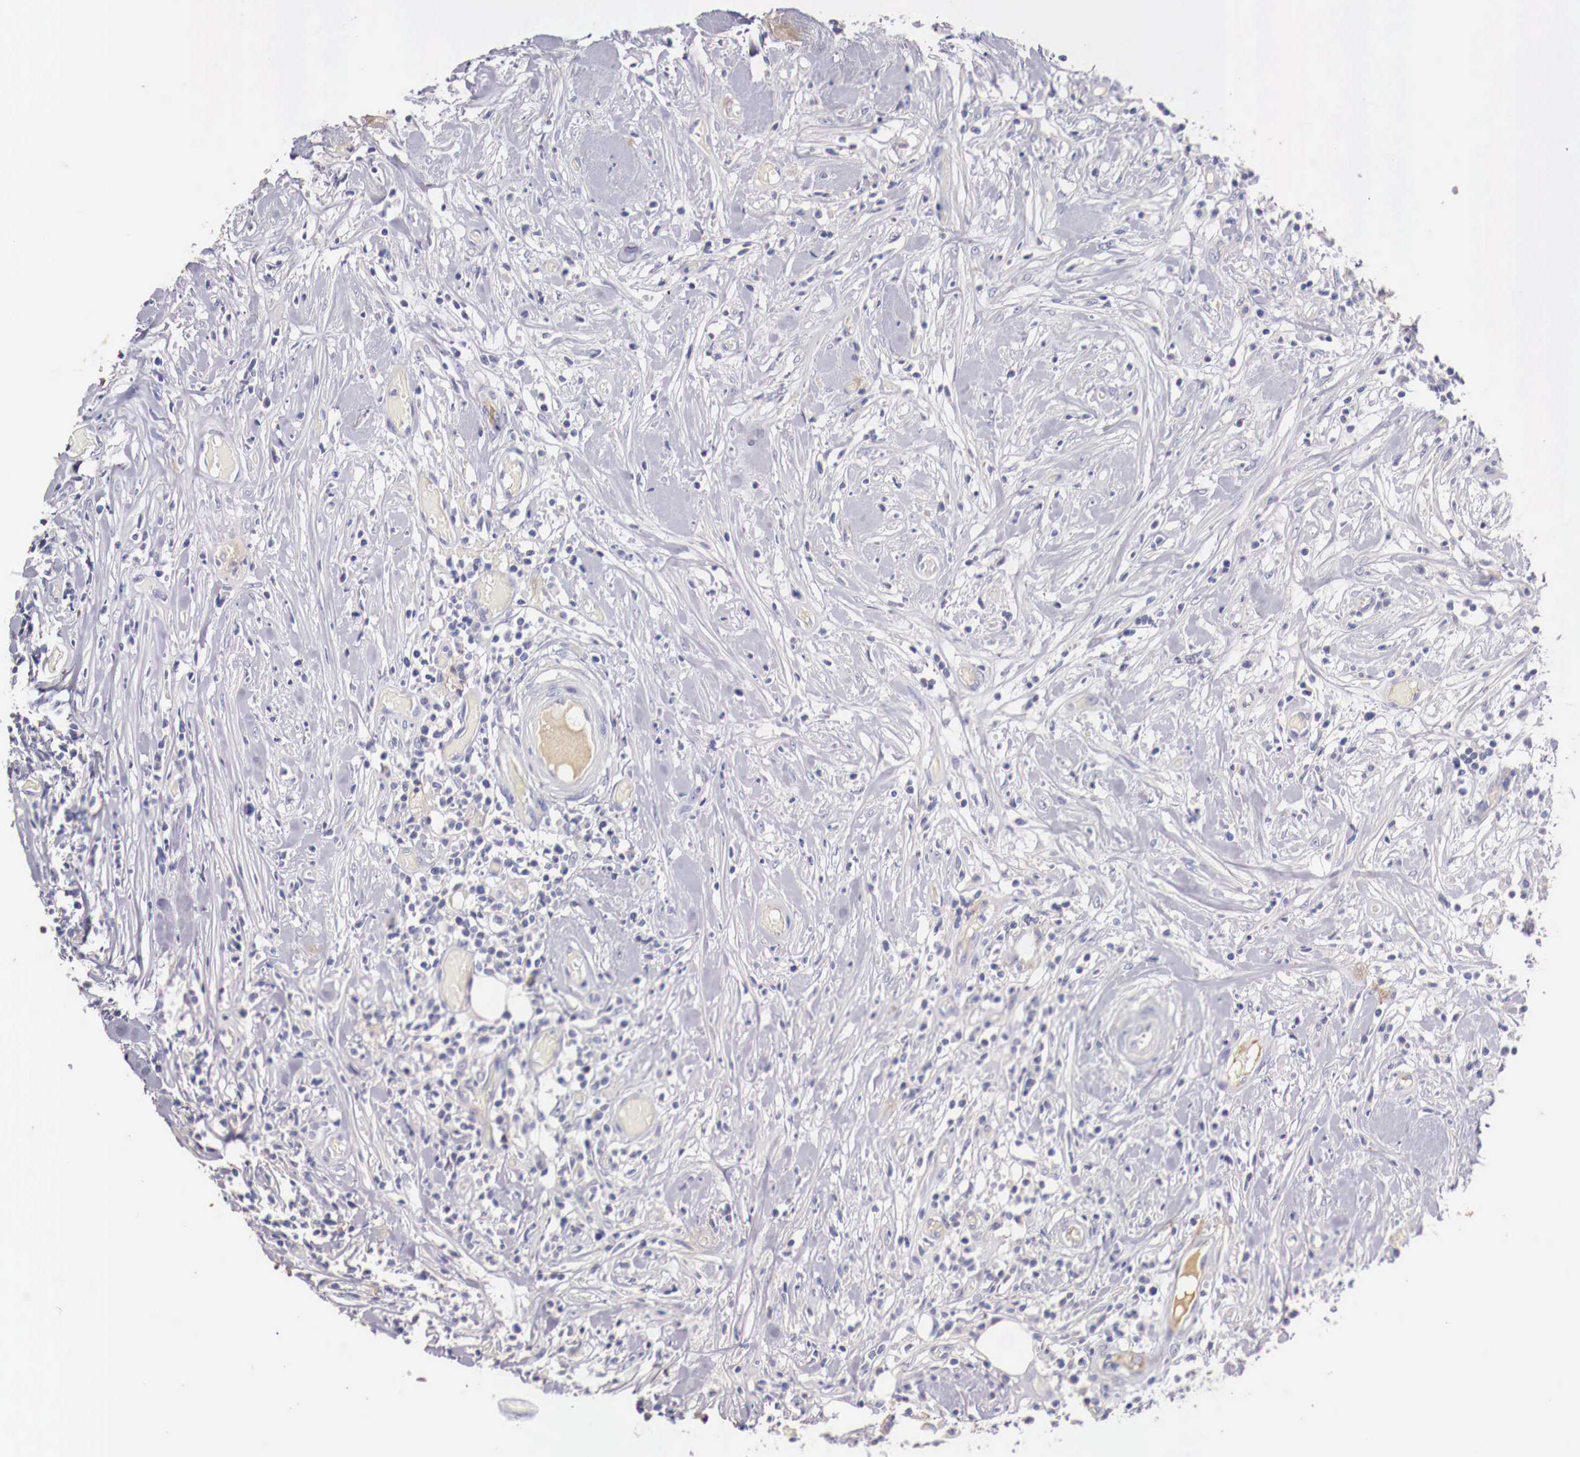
{"staining": {"intensity": "negative", "quantity": "none", "location": "none"}, "tissue": "lymphoma", "cell_type": "Tumor cells", "image_type": "cancer", "snomed": [{"axis": "morphology", "description": "Malignant lymphoma, non-Hodgkin's type, High grade"}, {"axis": "topography", "description": "Colon"}], "caption": "The micrograph displays no significant staining in tumor cells of high-grade malignant lymphoma, non-Hodgkin's type.", "gene": "PITPNA", "patient": {"sex": "male", "age": 82}}